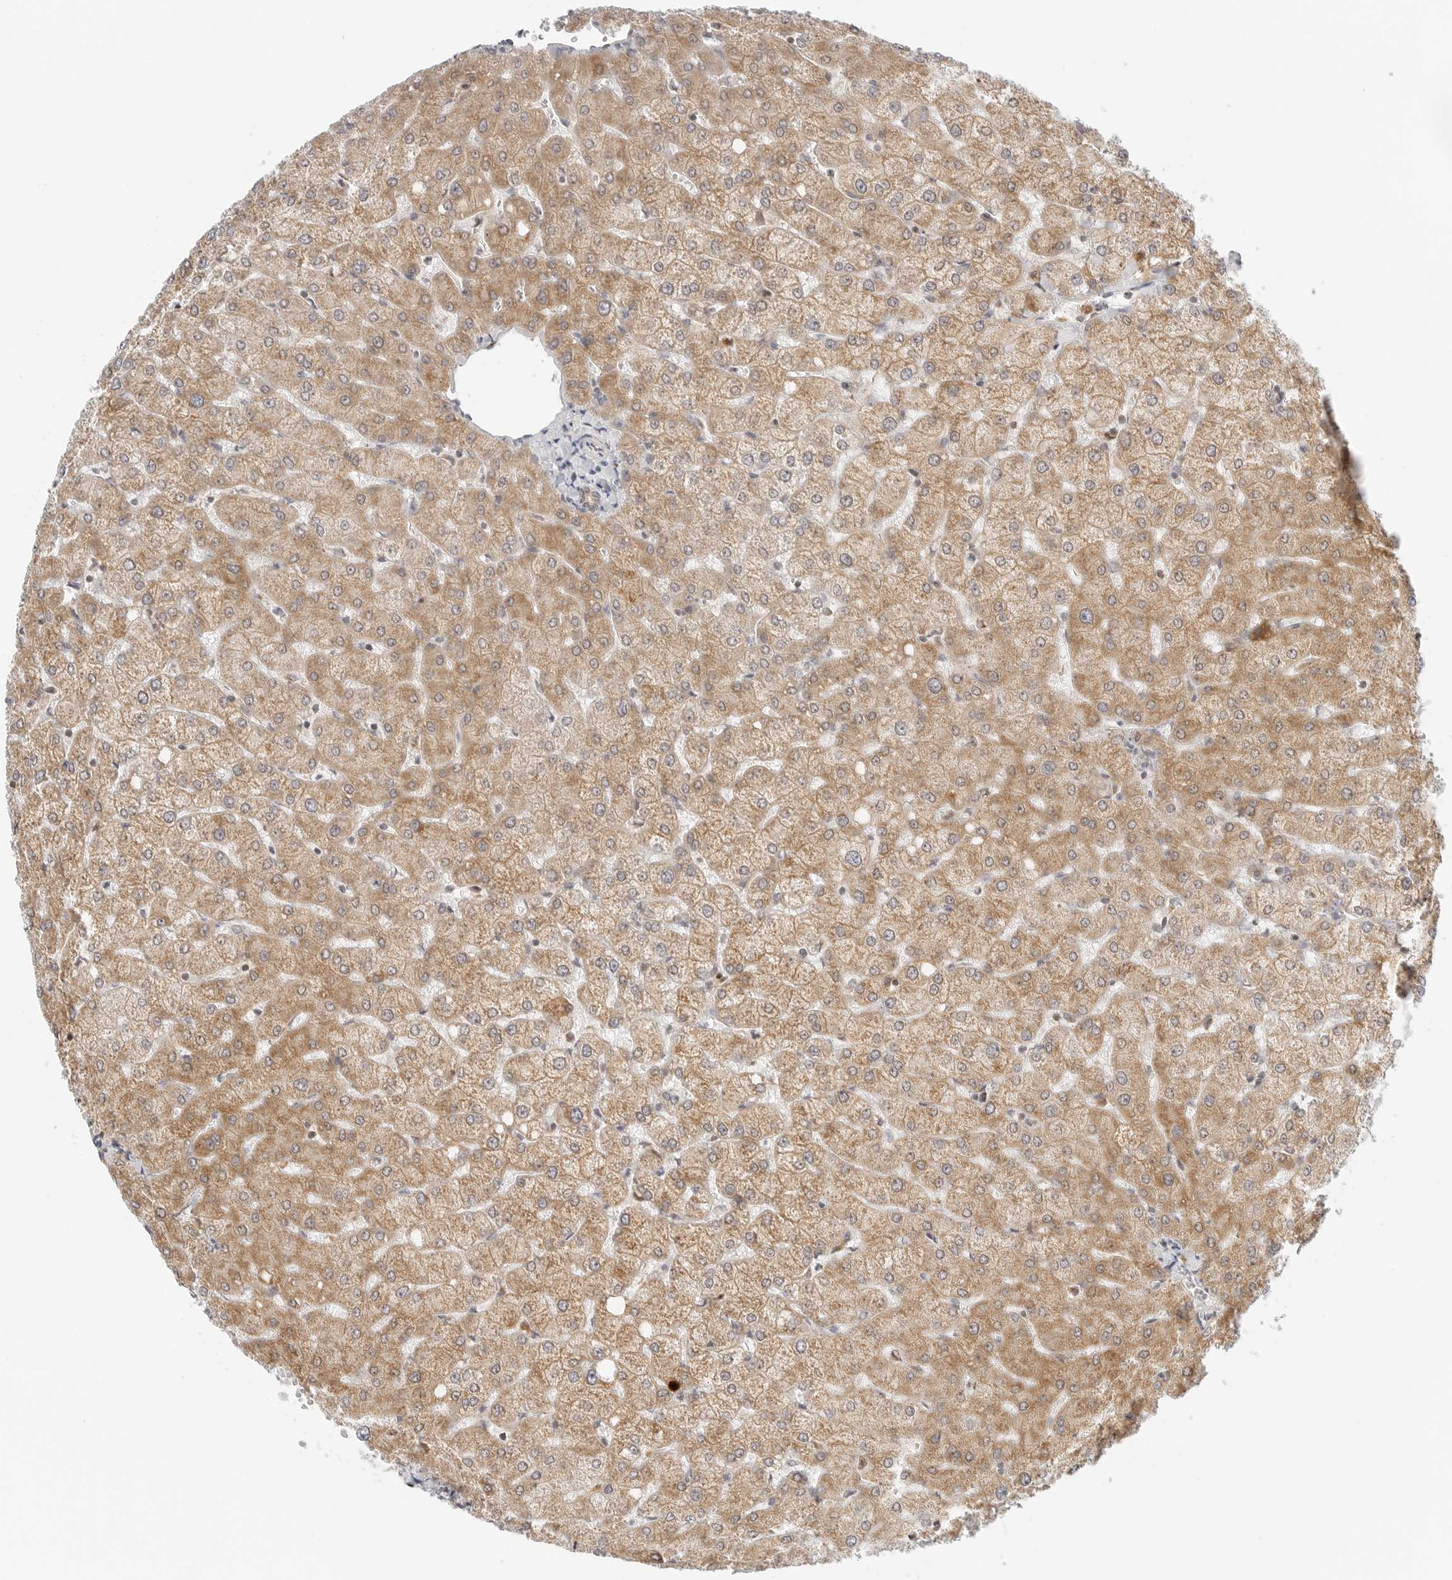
{"staining": {"intensity": "weak", "quantity": ">75%", "location": "cytoplasmic/membranous"}, "tissue": "liver", "cell_type": "Cholangiocytes", "image_type": "normal", "snomed": [{"axis": "morphology", "description": "Normal tissue, NOS"}, {"axis": "topography", "description": "Liver"}], "caption": "This histopathology image displays immunohistochemistry staining of benign human liver, with low weak cytoplasmic/membranous expression in approximately >75% of cholangiocytes.", "gene": "DYRK4", "patient": {"sex": "female", "age": 54}}